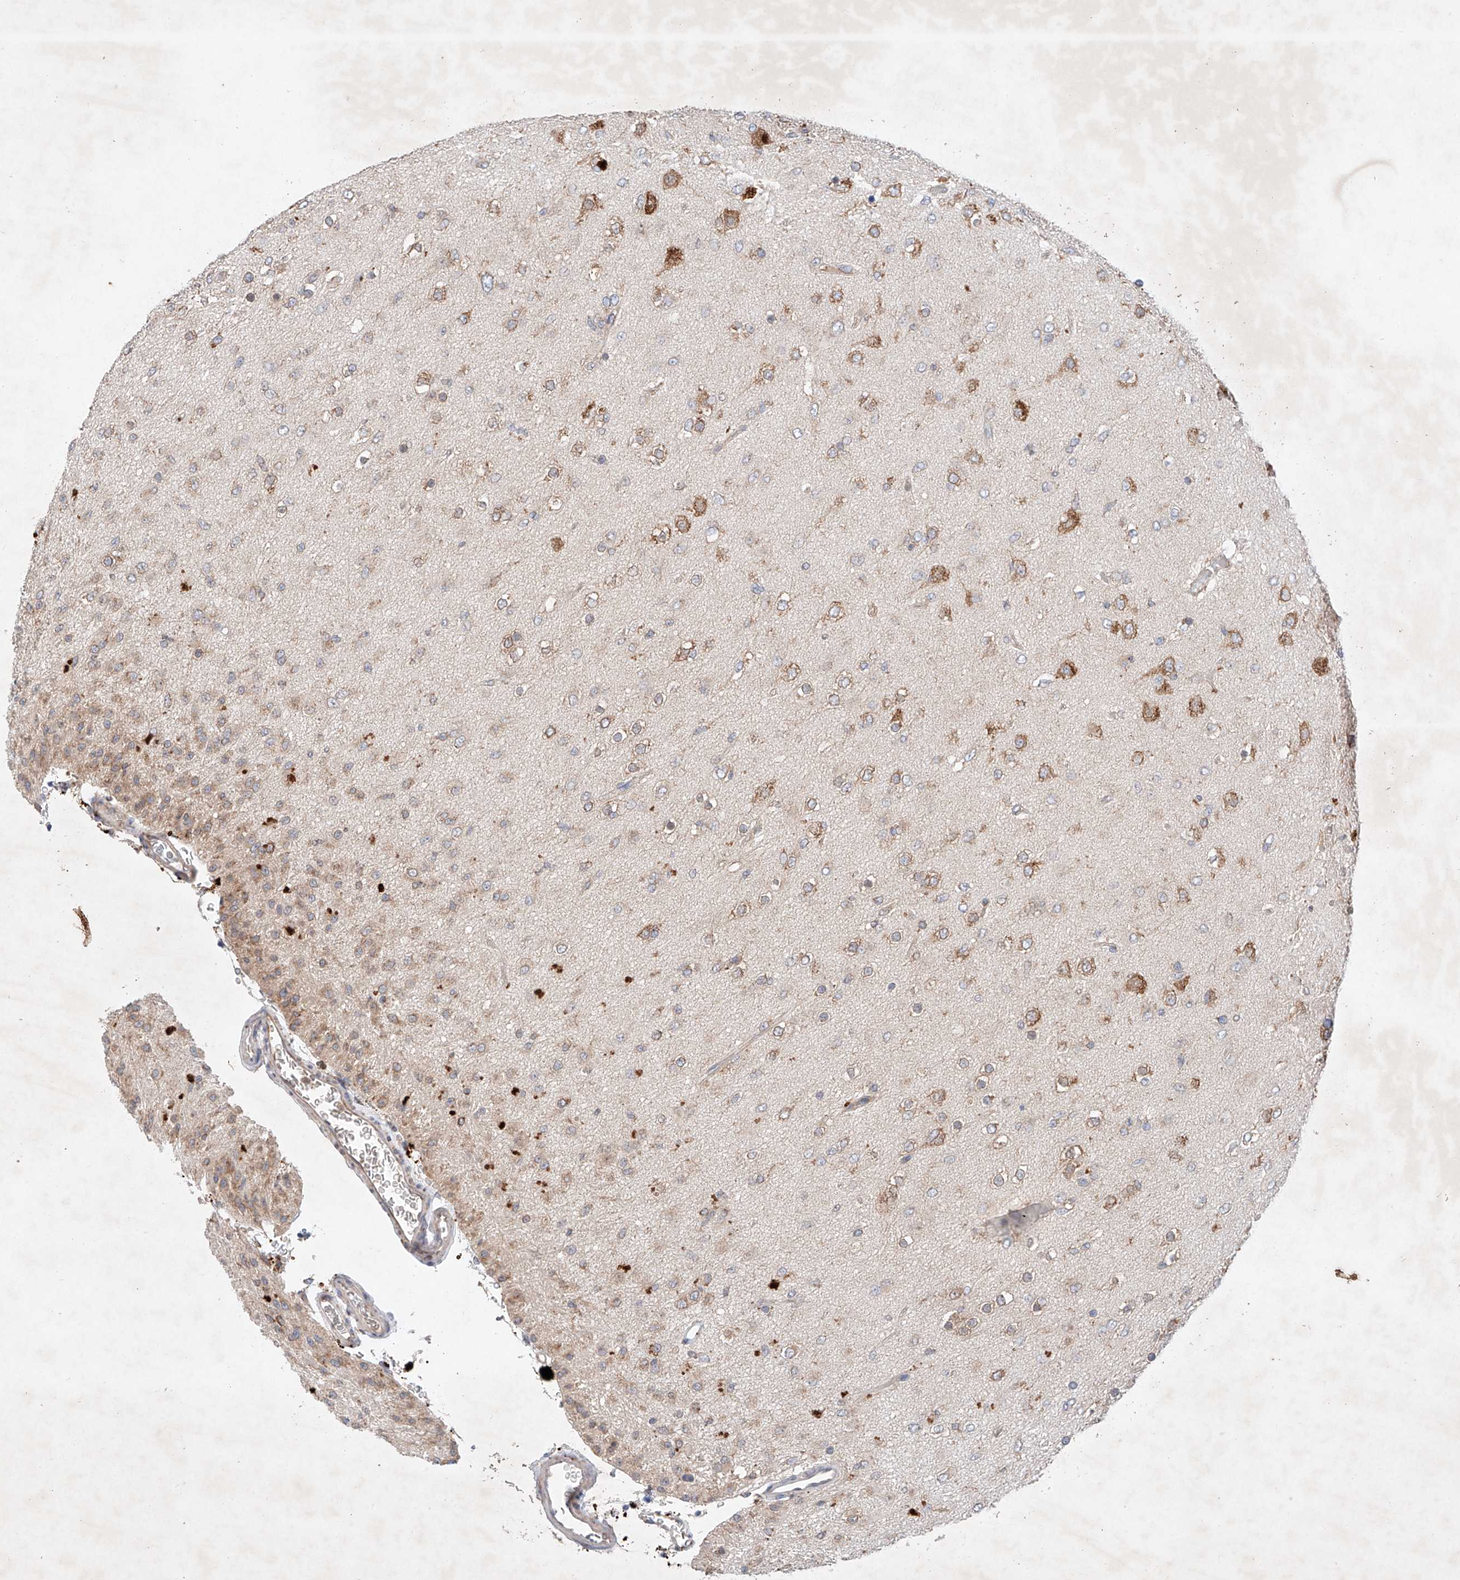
{"staining": {"intensity": "moderate", "quantity": "<25%", "location": "cytoplasmic/membranous"}, "tissue": "glioma", "cell_type": "Tumor cells", "image_type": "cancer", "snomed": [{"axis": "morphology", "description": "Glioma, malignant, Low grade"}, {"axis": "topography", "description": "Brain"}], "caption": "Protein expression analysis of malignant low-grade glioma exhibits moderate cytoplasmic/membranous staining in approximately <25% of tumor cells.", "gene": "FASTK", "patient": {"sex": "male", "age": 65}}